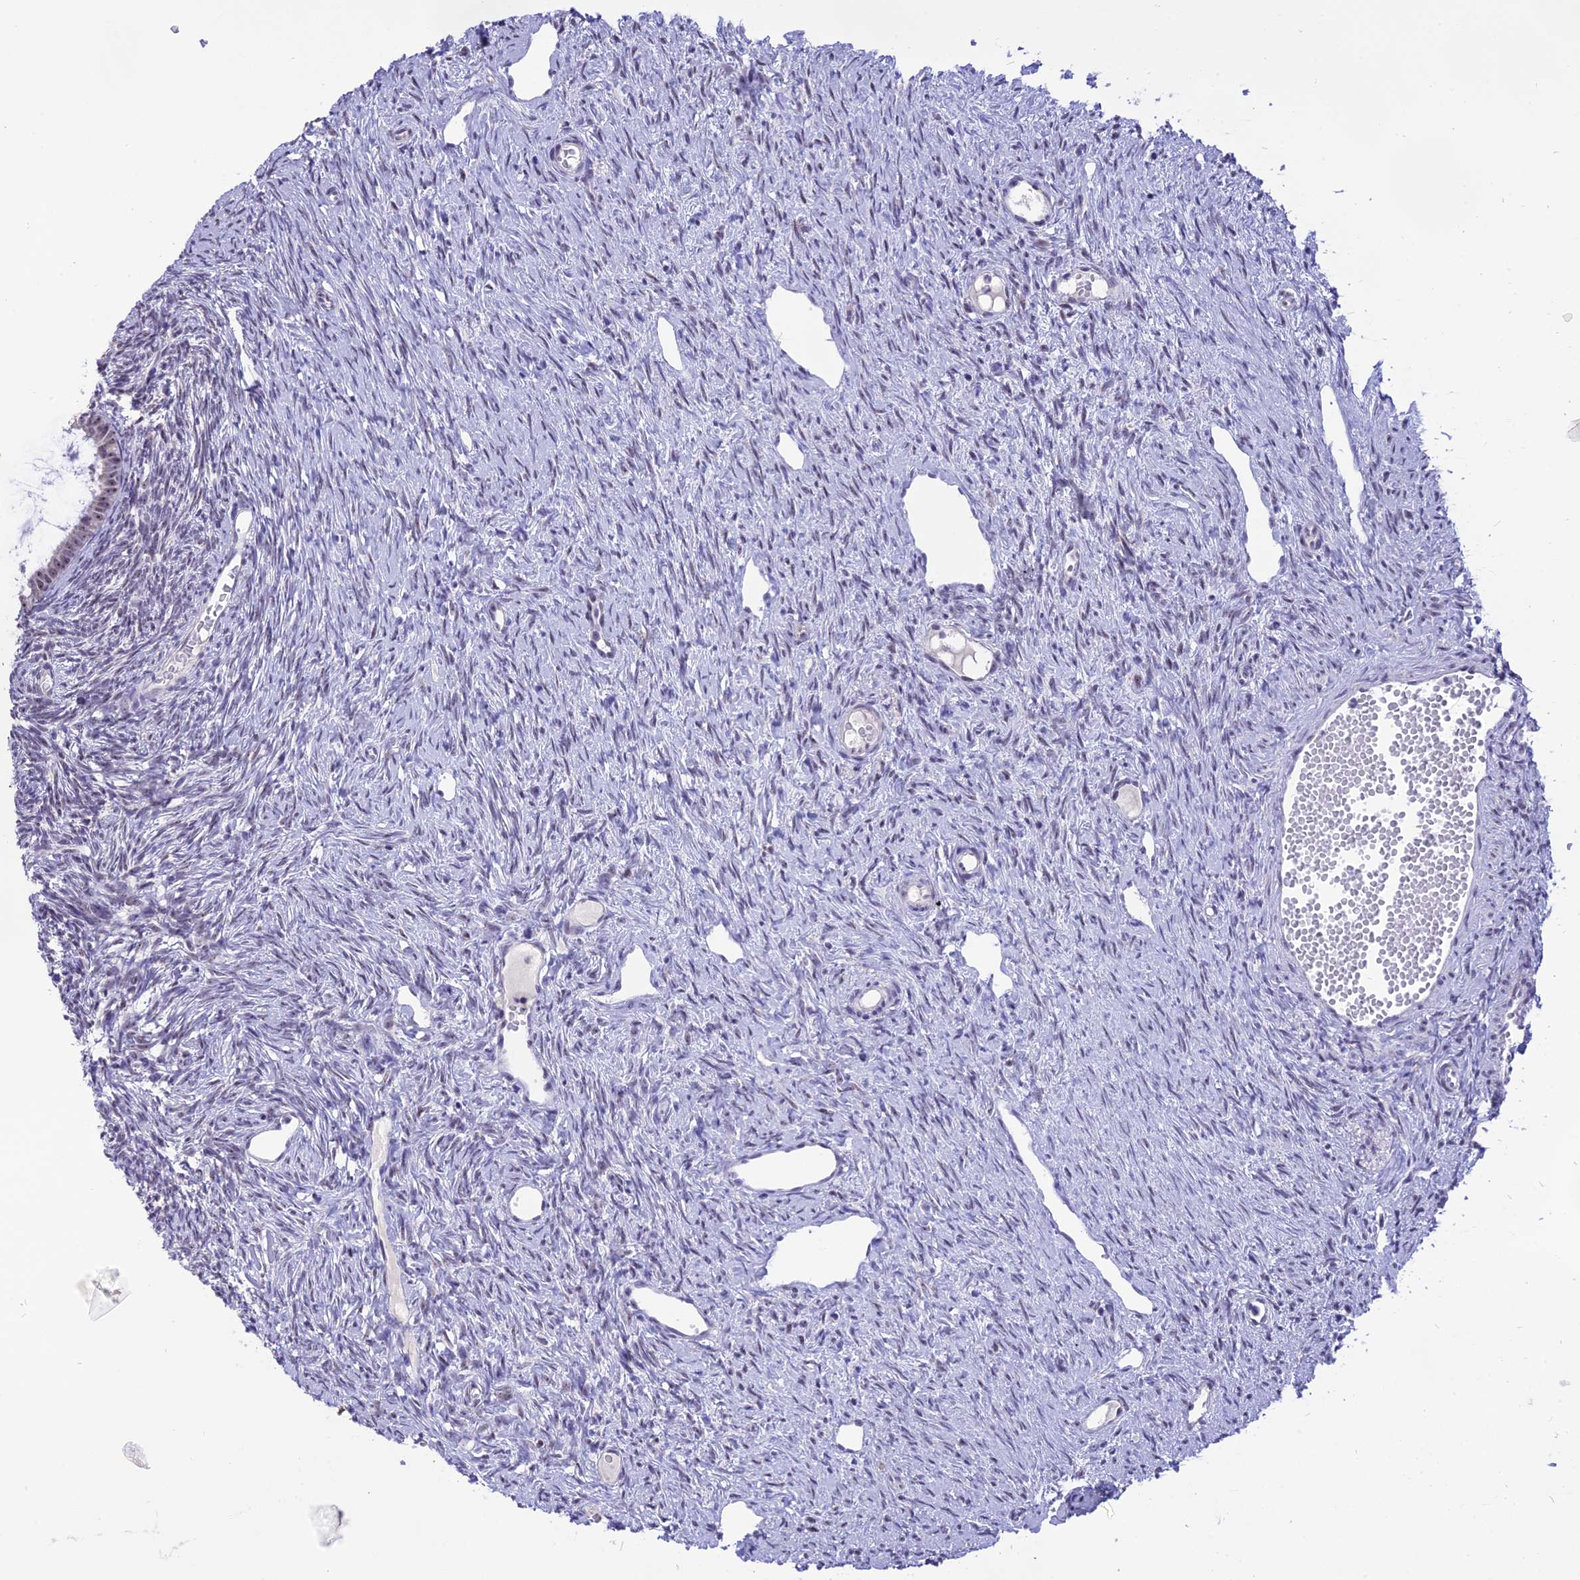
{"staining": {"intensity": "negative", "quantity": "none", "location": "none"}, "tissue": "ovary", "cell_type": "Ovarian stroma cells", "image_type": "normal", "snomed": [{"axis": "morphology", "description": "Normal tissue, NOS"}, {"axis": "topography", "description": "Ovary"}], "caption": "Ovarian stroma cells show no significant positivity in benign ovary. (Immunohistochemistry (ihc), brightfield microscopy, high magnification).", "gene": "CMSS1", "patient": {"sex": "female", "age": 51}}